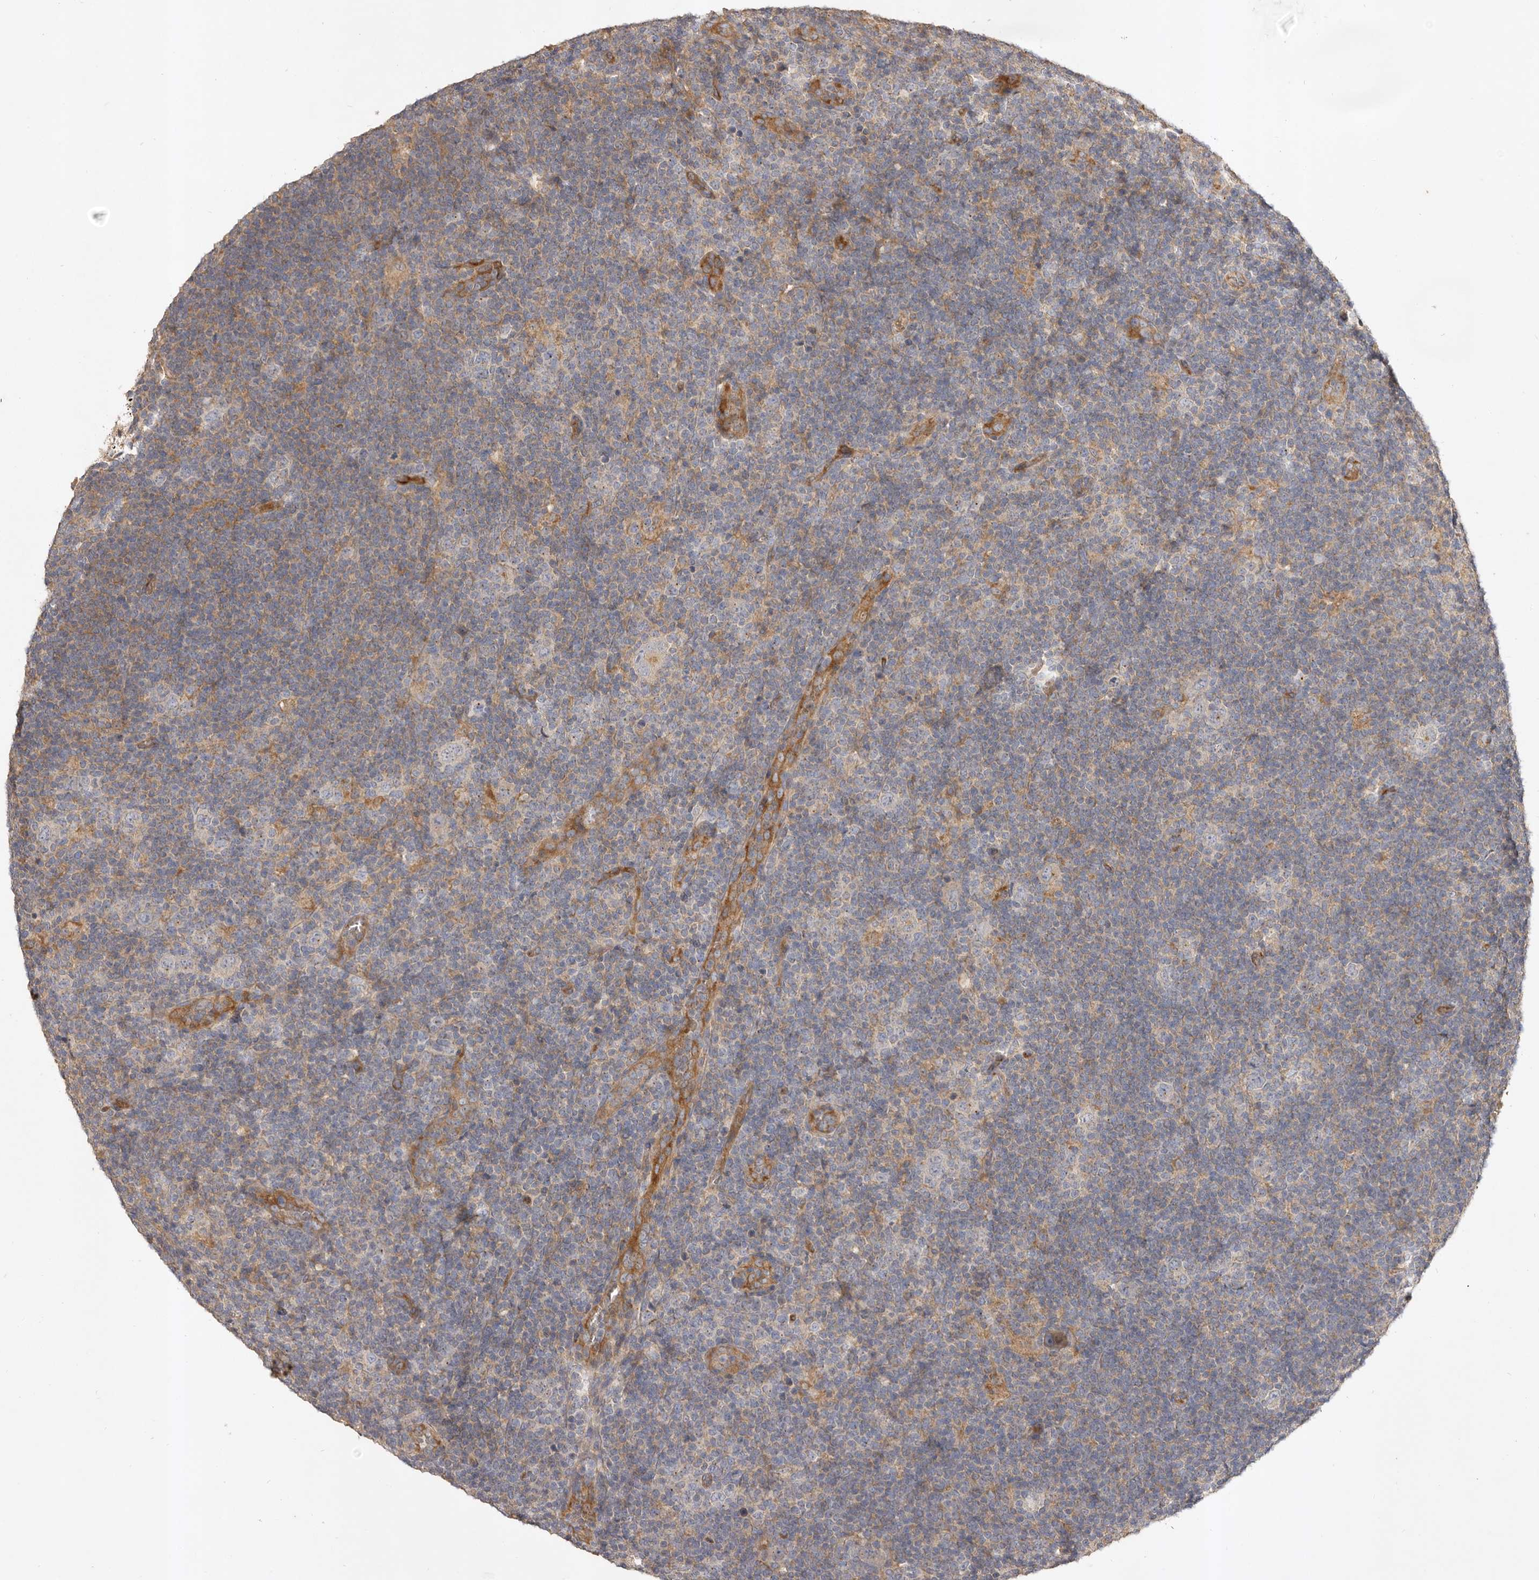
{"staining": {"intensity": "negative", "quantity": "none", "location": "none"}, "tissue": "lymphoma", "cell_type": "Tumor cells", "image_type": "cancer", "snomed": [{"axis": "morphology", "description": "Hodgkin's disease, NOS"}, {"axis": "topography", "description": "Lymph node"}], "caption": "Protein analysis of lymphoma demonstrates no significant staining in tumor cells.", "gene": "ADAMTS9", "patient": {"sex": "female", "age": 57}}